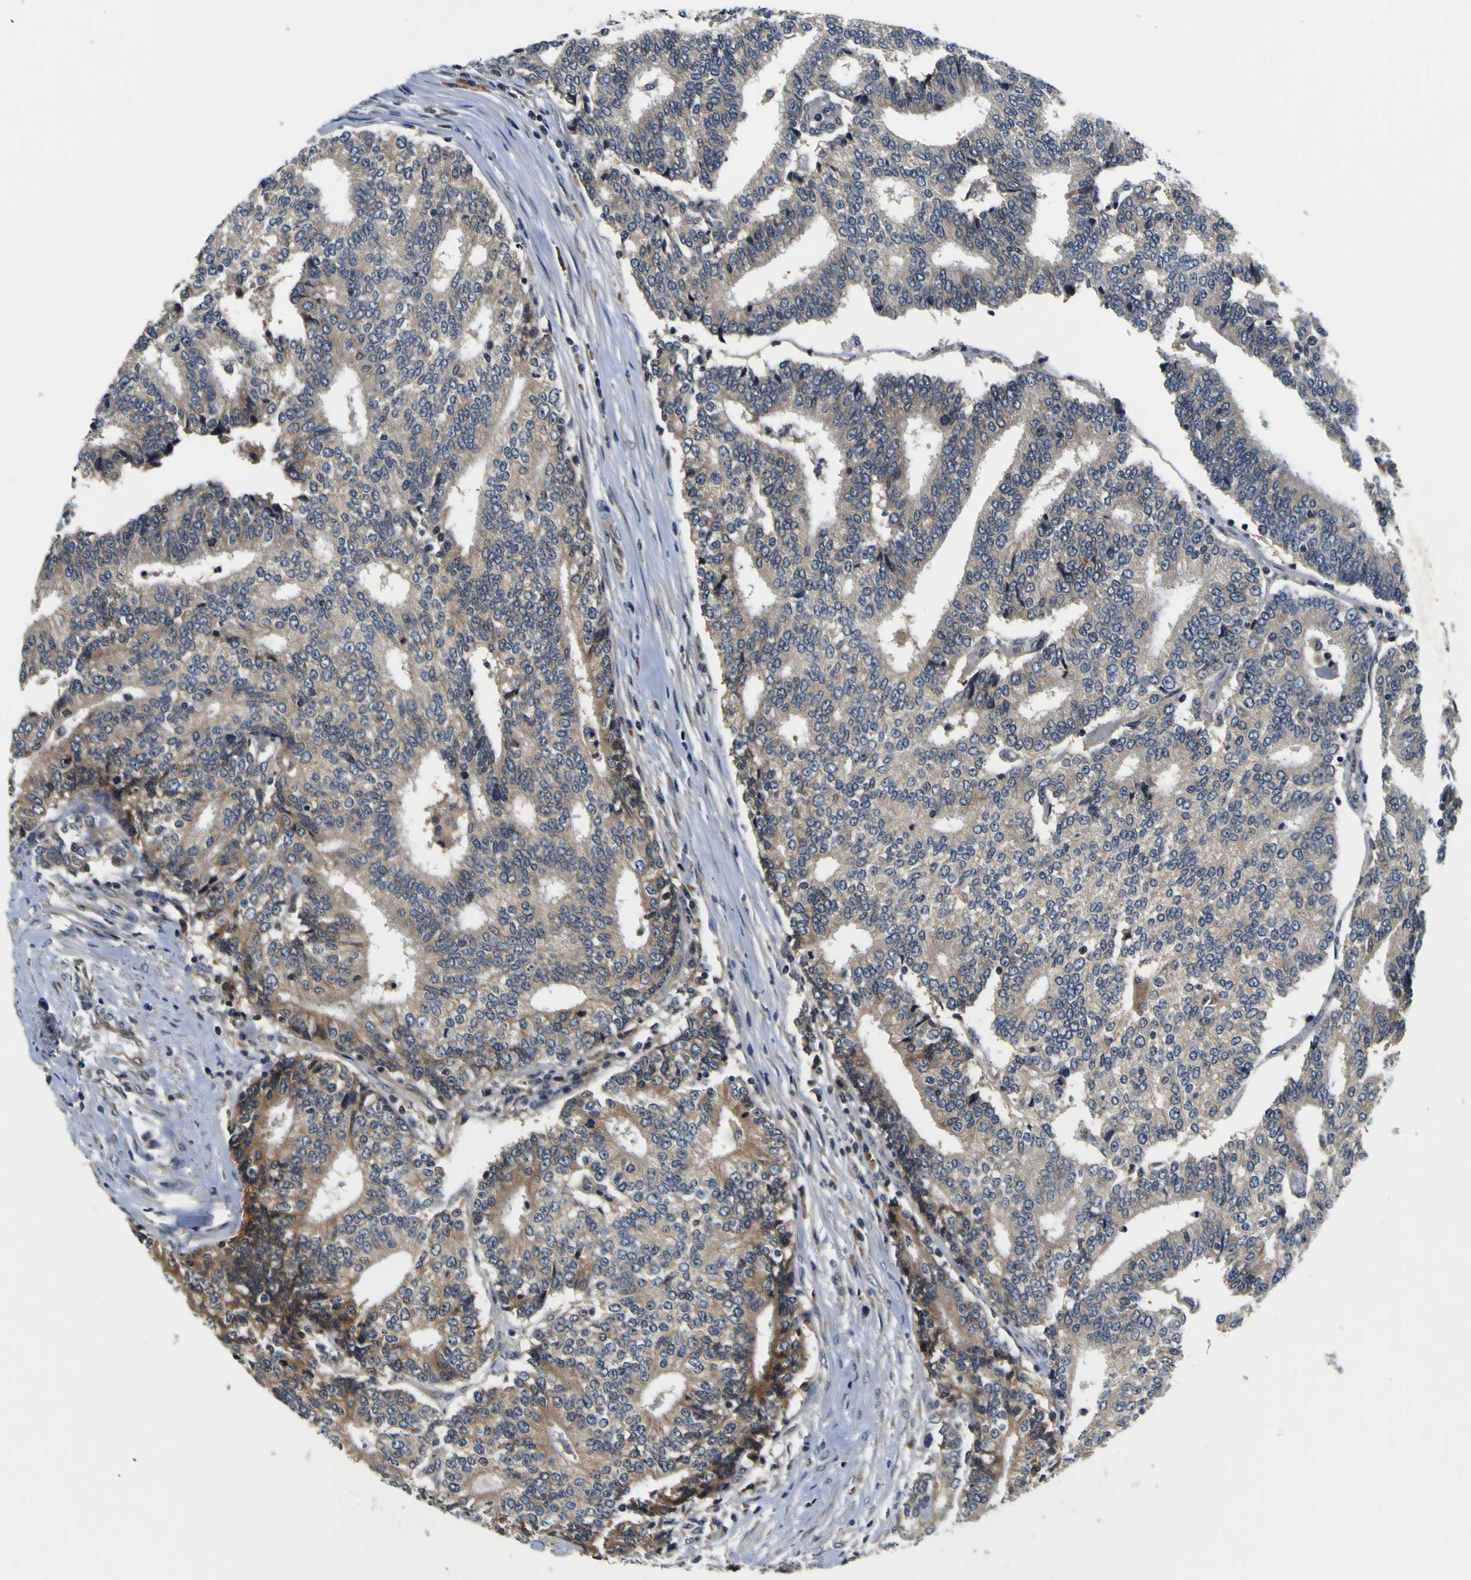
{"staining": {"intensity": "weak", "quantity": ">75%", "location": "cytoplasmic/membranous"}, "tissue": "prostate cancer", "cell_type": "Tumor cells", "image_type": "cancer", "snomed": [{"axis": "morphology", "description": "Normal tissue, NOS"}, {"axis": "morphology", "description": "Adenocarcinoma, High grade"}, {"axis": "topography", "description": "Prostate"}, {"axis": "topography", "description": "Seminal veicle"}], "caption": "Immunohistochemical staining of prostate cancer shows low levels of weak cytoplasmic/membranous protein expression in about >75% of tumor cells.", "gene": "EPHB4", "patient": {"sex": "male", "age": 55}}